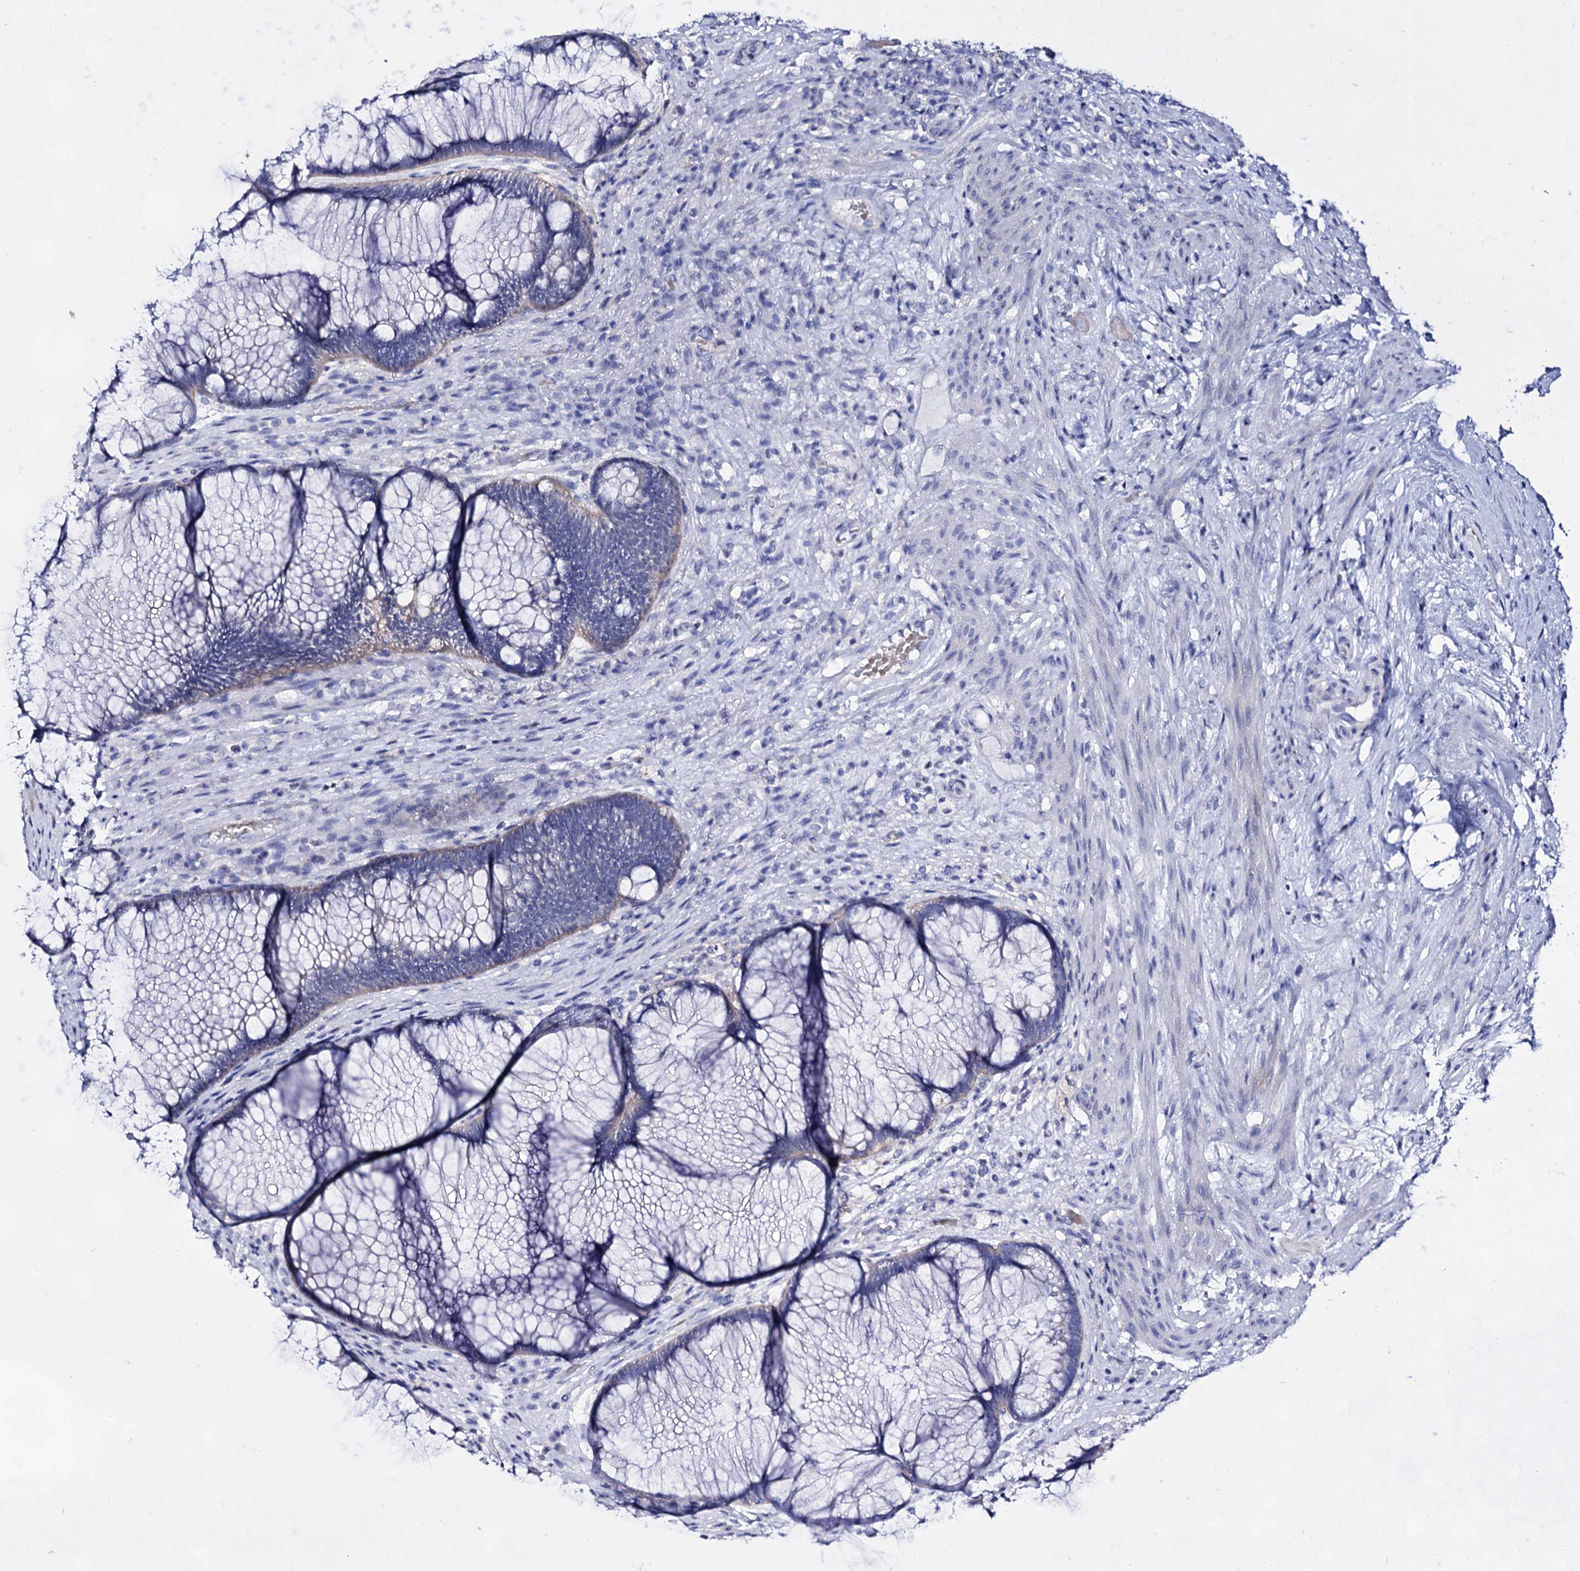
{"staining": {"intensity": "weak", "quantity": "25%-75%", "location": "cytoplasmic/membranous"}, "tissue": "rectum", "cell_type": "Glandular cells", "image_type": "normal", "snomed": [{"axis": "morphology", "description": "Normal tissue, NOS"}, {"axis": "topography", "description": "Rectum"}], "caption": "Human rectum stained with a brown dye displays weak cytoplasmic/membranous positive expression in approximately 25%-75% of glandular cells.", "gene": "PLIN1", "patient": {"sex": "male", "age": 51}}